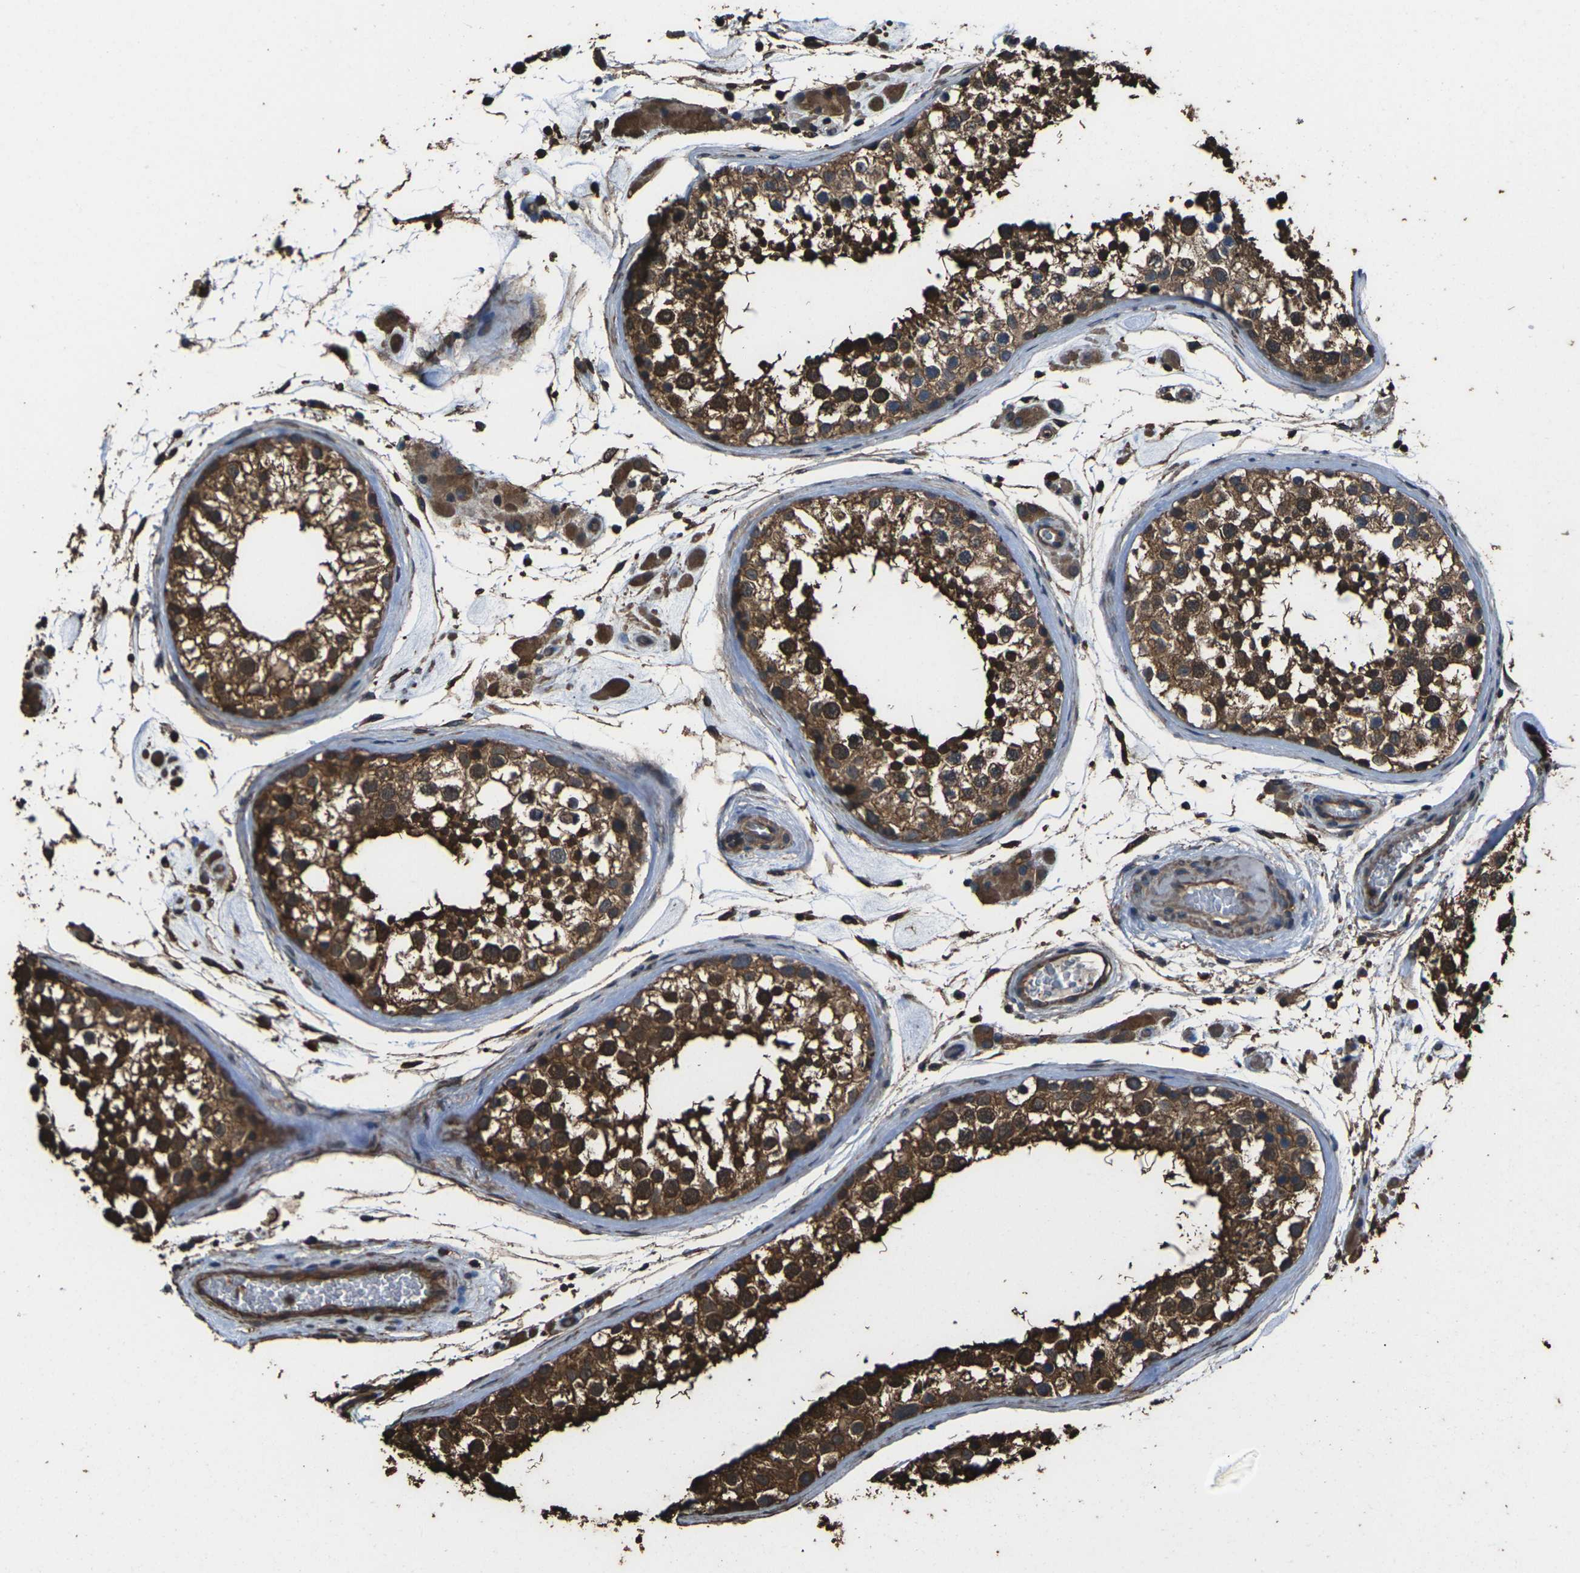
{"staining": {"intensity": "strong", "quantity": ">75%", "location": "cytoplasmic/membranous"}, "tissue": "testis", "cell_type": "Cells in seminiferous ducts", "image_type": "normal", "snomed": [{"axis": "morphology", "description": "Normal tissue, NOS"}, {"axis": "topography", "description": "Testis"}], "caption": "About >75% of cells in seminiferous ducts in benign testis display strong cytoplasmic/membranous protein expression as visualized by brown immunohistochemical staining.", "gene": "DHPS", "patient": {"sex": "male", "age": 46}}